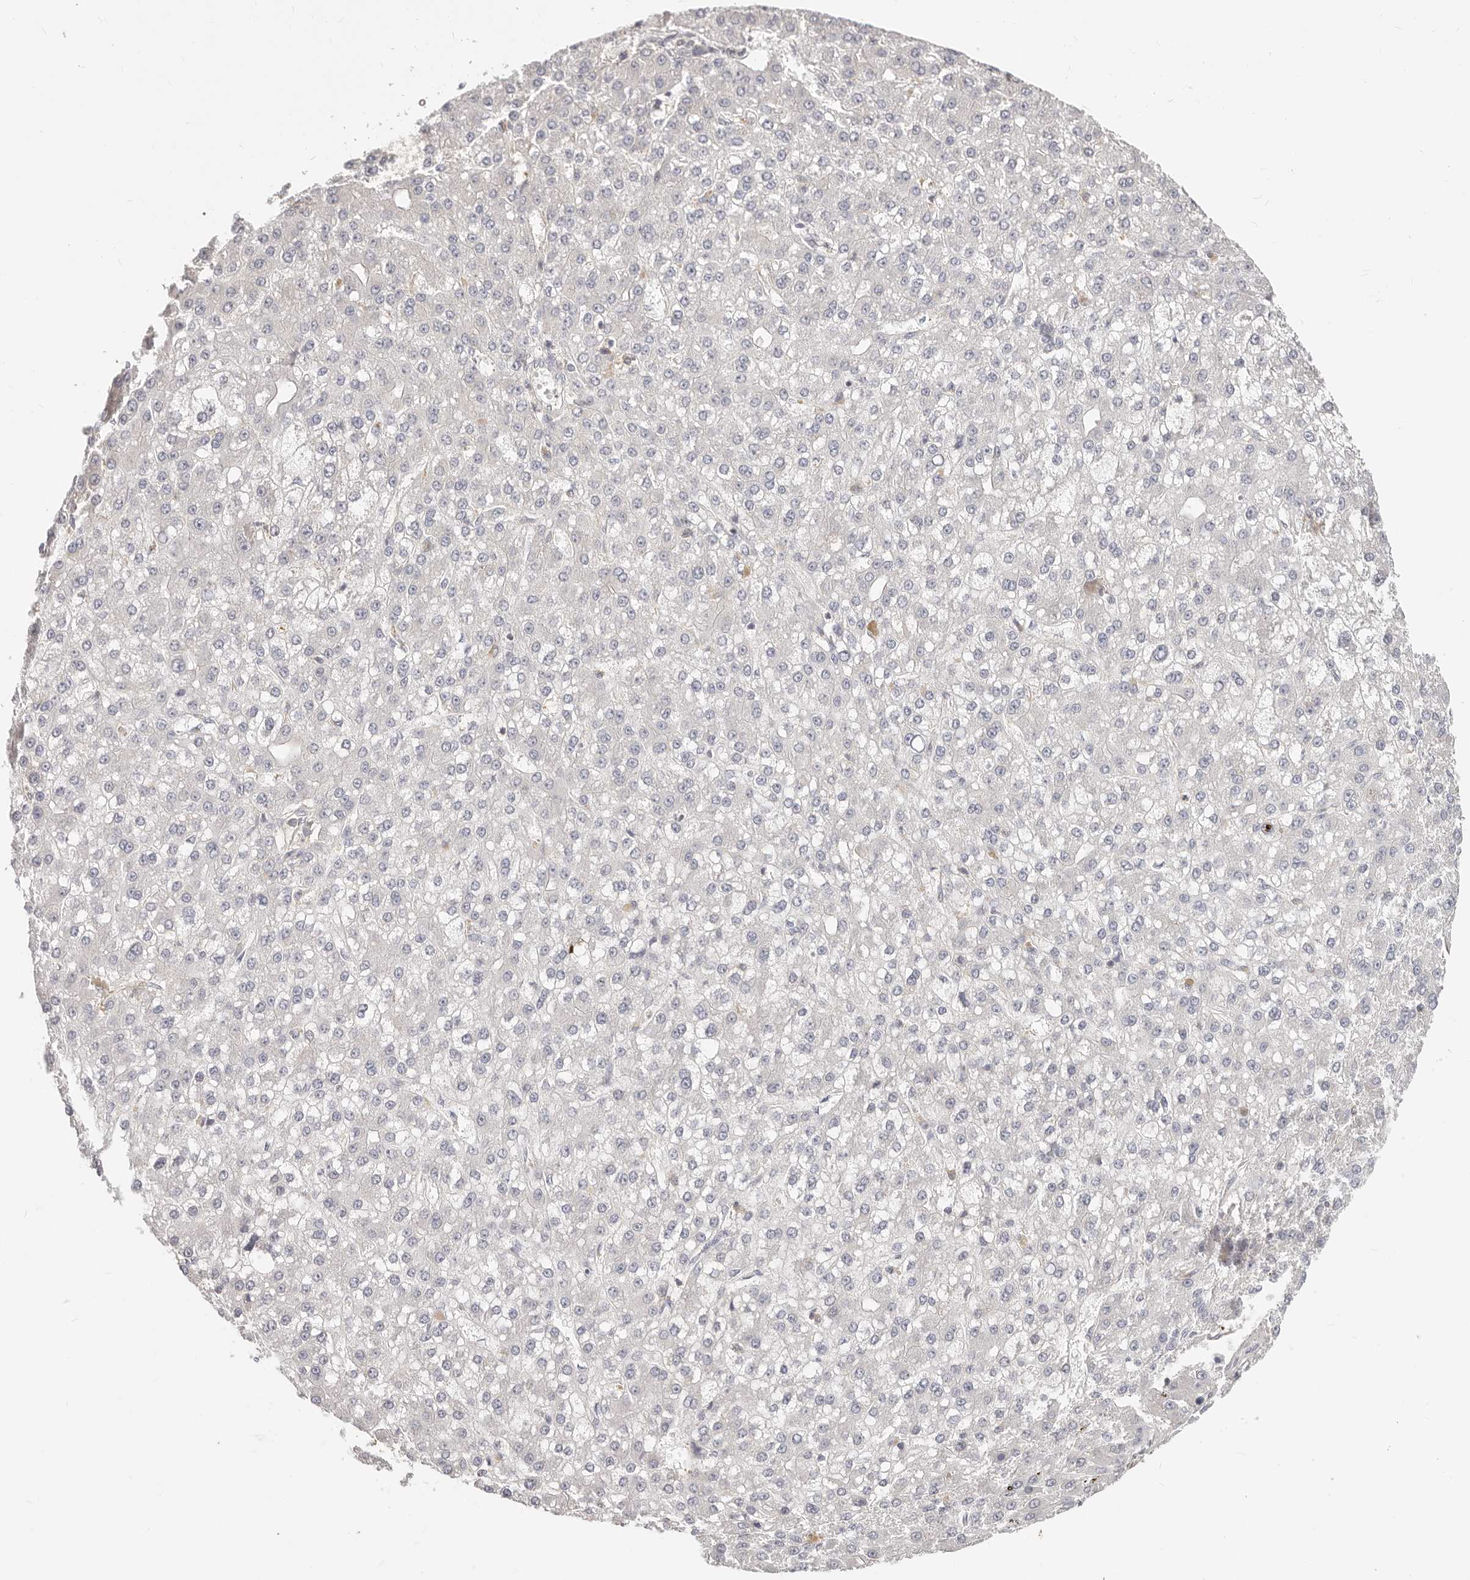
{"staining": {"intensity": "negative", "quantity": "none", "location": "none"}, "tissue": "liver cancer", "cell_type": "Tumor cells", "image_type": "cancer", "snomed": [{"axis": "morphology", "description": "Carcinoma, Hepatocellular, NOS"}, {"axis": "topography", "description": "Liver"}], "caption": "This is an IHC photomicrograph of human liver cancer. There is no positivity in tumor cells.", "gene": "DTNBP1", "patient": {"sex": "male", "age": 67}}